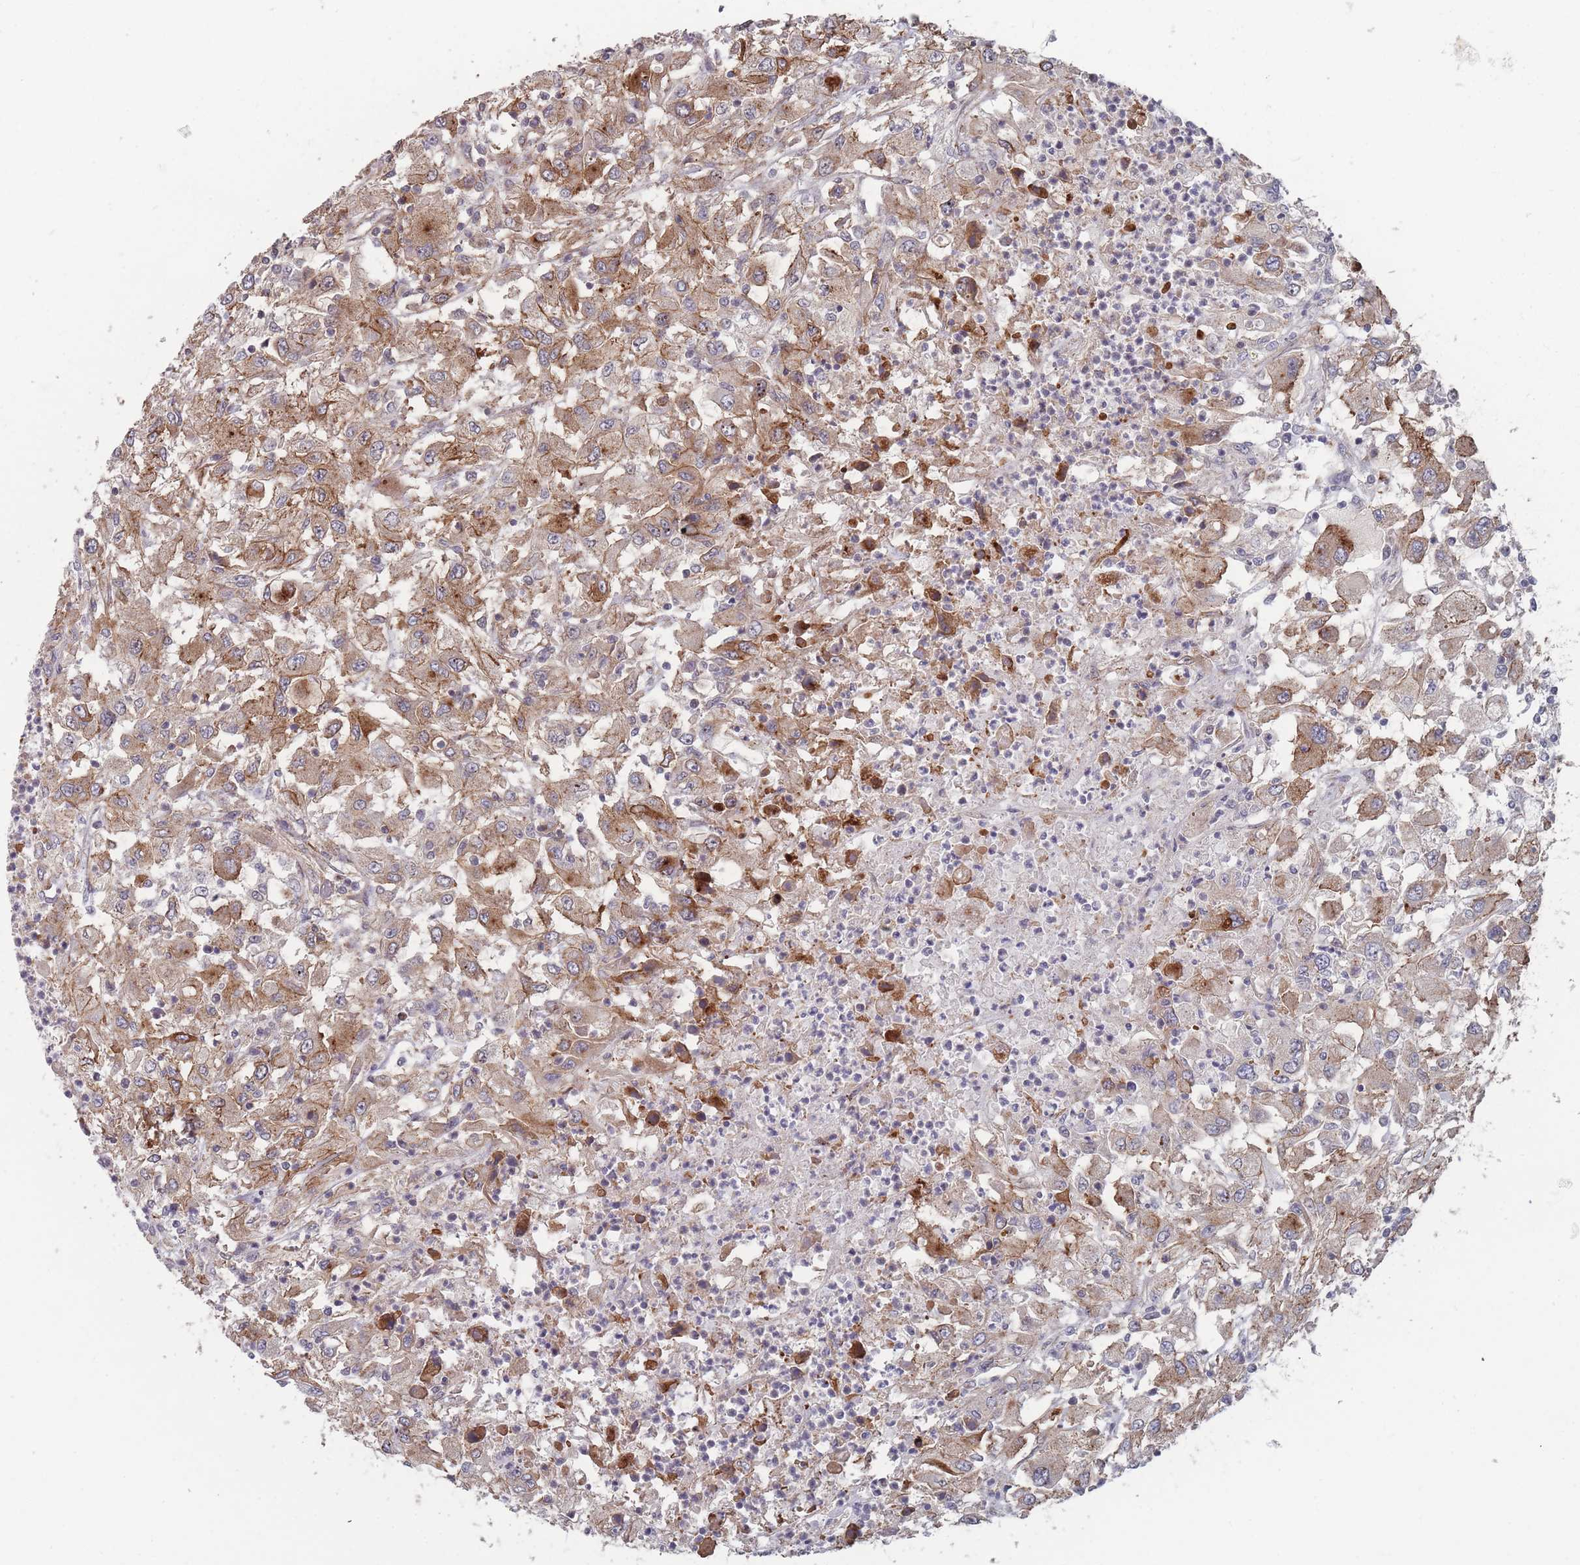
{"staining": {"intensity": "moderate", "quantity": "25%-75%", "location": "cytoplasmic/membranous"}, "tissue": "renal cancer", "cell_type": "Tumor cells", "image_type": "cancer", "snomed": [{"axis": "morphology", "description": "Adenocarcinoma, NOS"}, {"axis": "topography", "description": "Kidney"}], "caption": "Human renal cancer (adenocarcinoma) stained with a protein marker exhibits moderate staining in tumor cells.", "gene": "CNTRL", "patient": {"sex": "female", "age": 67}}